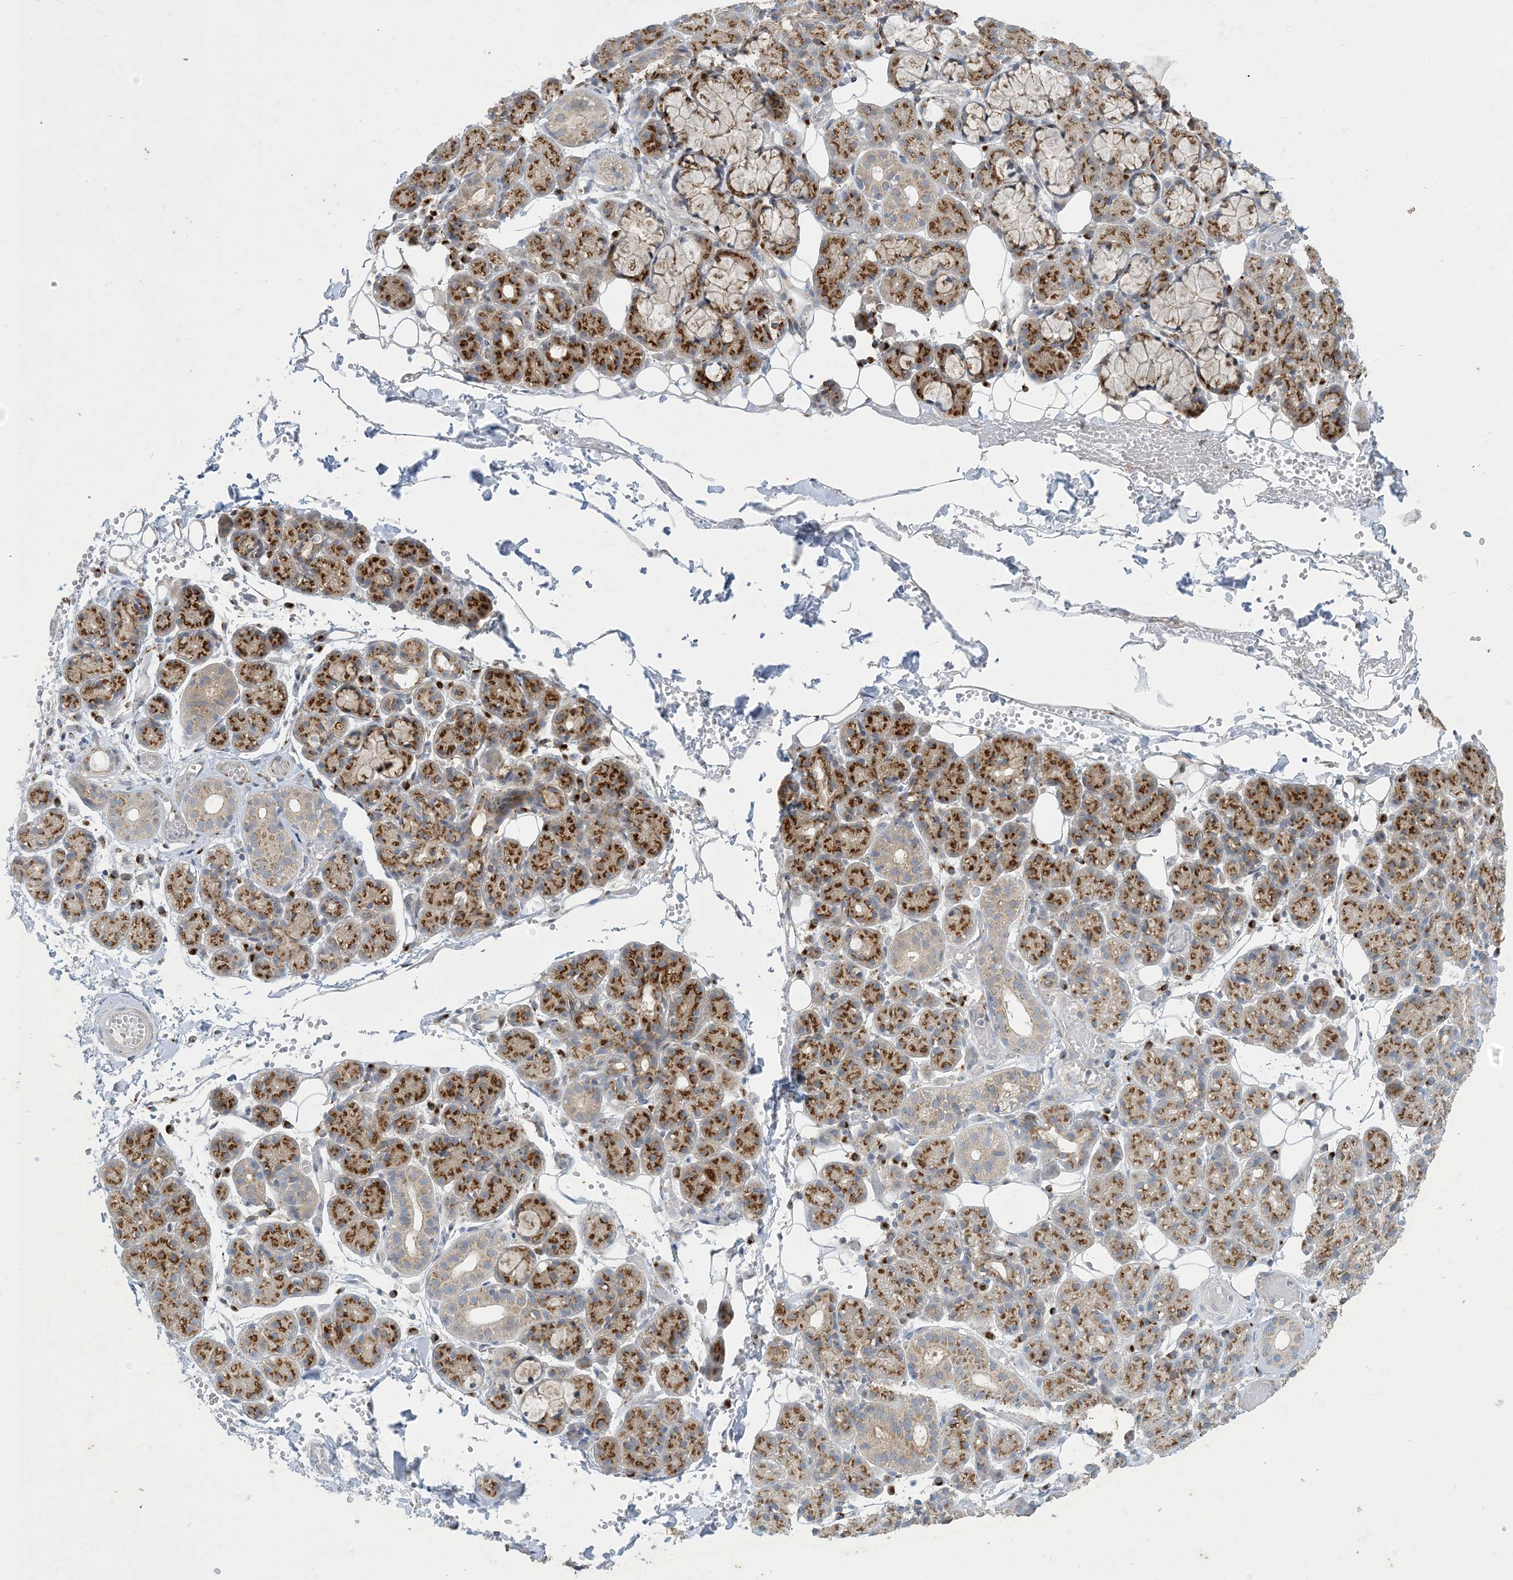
{"staining": {"intensity": "strong", "quantity": ">75%", "location": "cytoplasmic/membranous"}, "tissue": "salivary gland", "cell_type": "Glandular cells", "image_type": "normal", "snomed": [{"axis": "morphology", "description": "Normal tissue, NOS"}, {"axis": "topography", "description": "Salivary gland"}], "caption": "This photomicrograph exhibits IHC staining of normal human salivary gland, with high strong cytoplasmic/membranous staining in approximately >75% of glandular cells.", "gene": "CCDC14", "patient": {"sex": "male", "age": 63}}